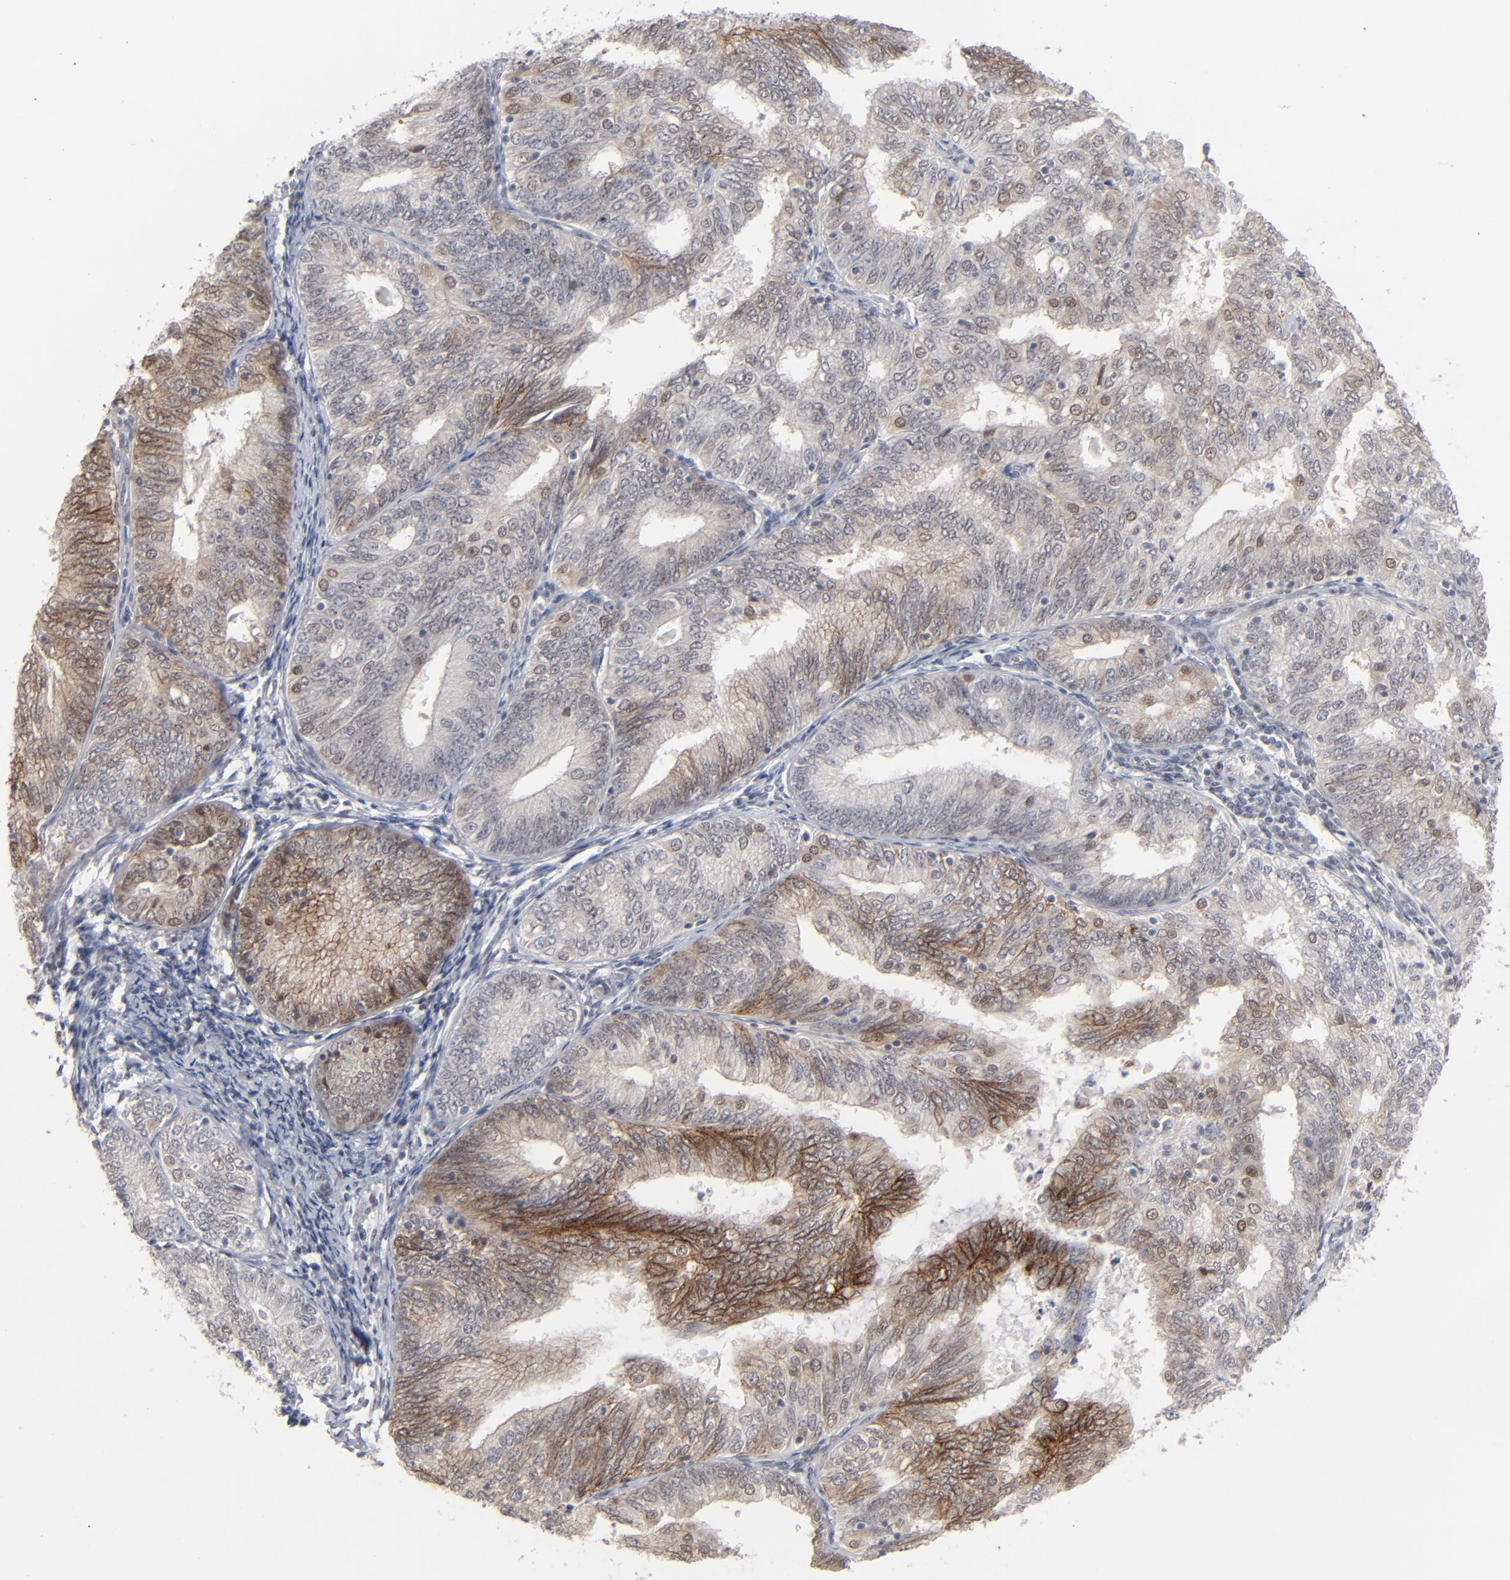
{"staining": {"intensity": "moderate", "quantity": "25%-75%", "location": "cytoplasmic/membranous"}, "tissue": "endometrial cancer", "cell_type": "Tumor cells", "image_type": "cancer", "snomed": [{"axis": "morphology", "description": "Adenocarcinoma, NOS"}, {"axis": "topography", "description": "Endometrium"}], "caption": "A high-resolution image shows immunohistochemistry staining of adenocarcinoma (endometrial), which shows moderate cytoplasmic/membranous positivity in about 25%-75% of tumor cells. The staining was performed using DAB (3,3'-diaminobenzidine), with brown indicating positive protein expression. Nuclei are stained blue with hematoxylin.", "gene": "IRF9", "patient": {"sex": "female", "age": 69}}